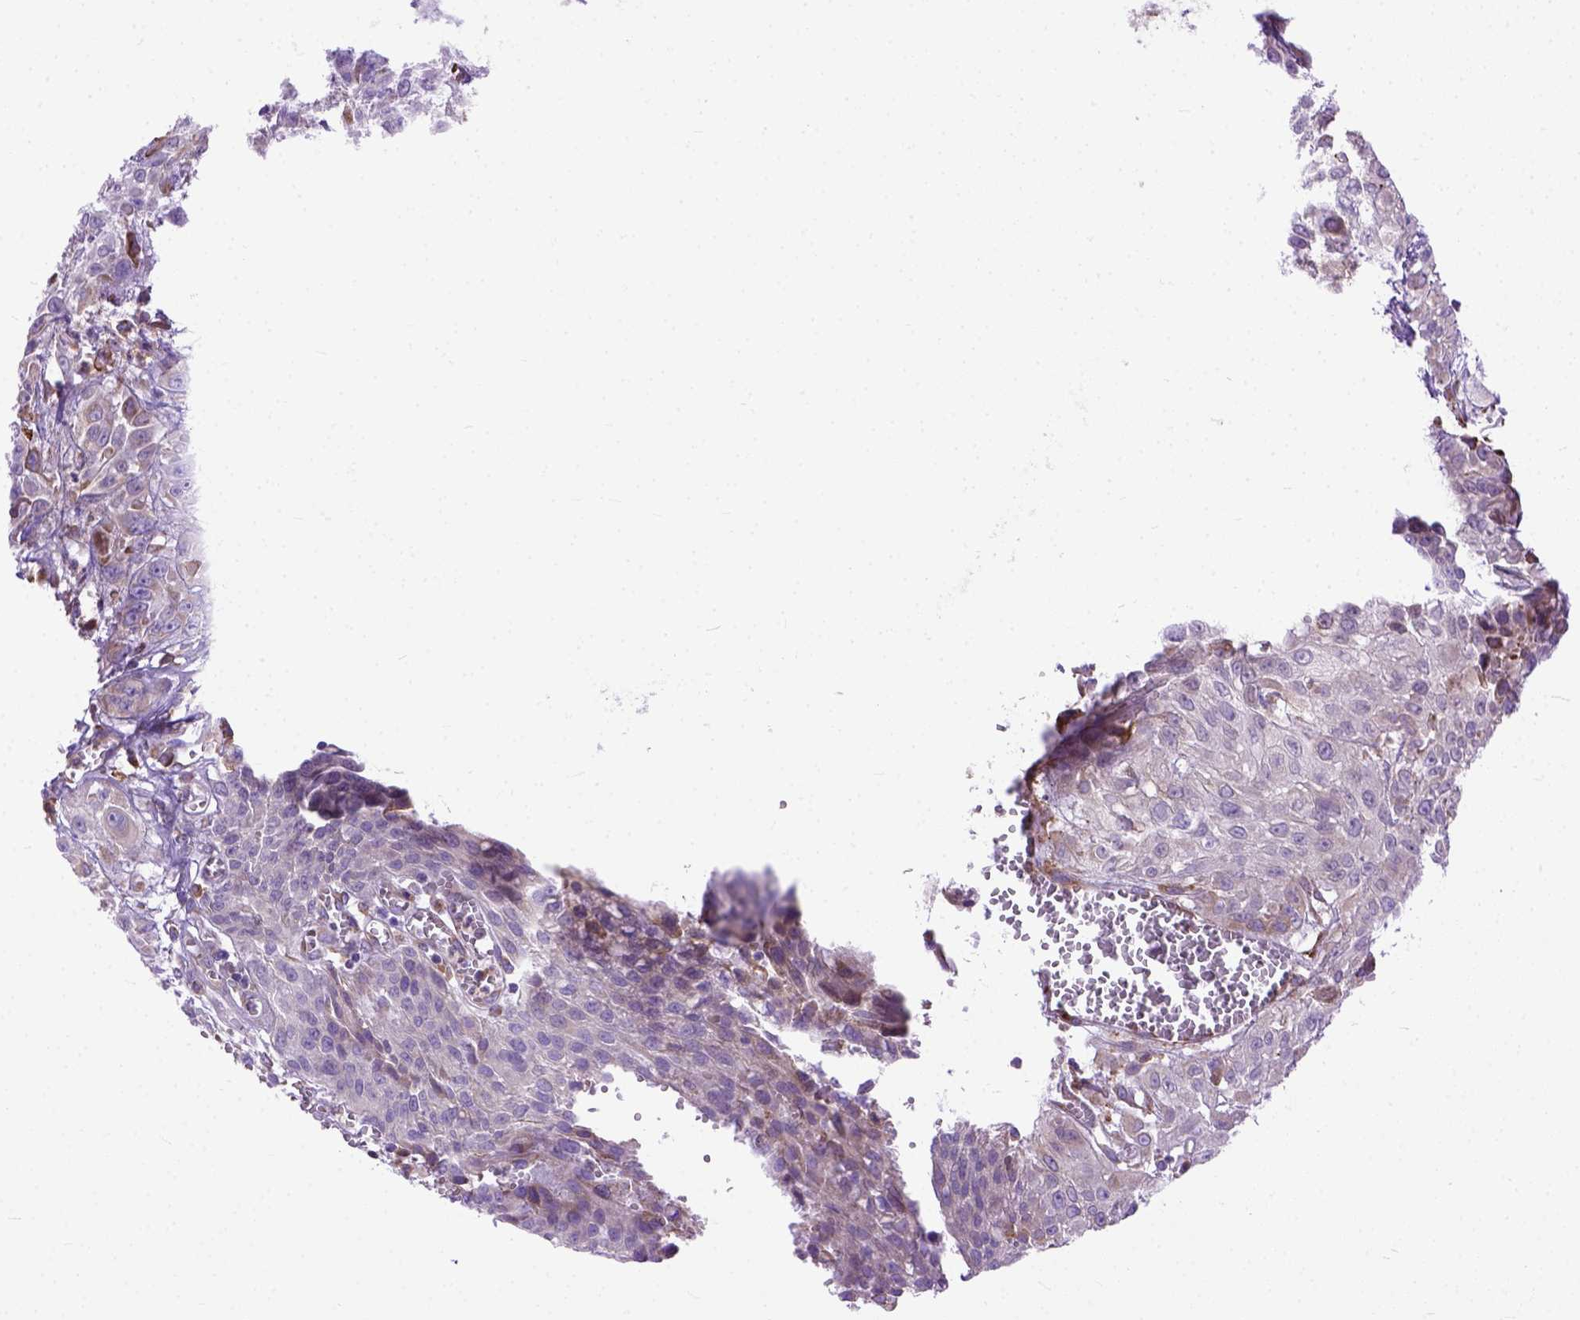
{"staining": {"intensity": "moderate", "quantity": ">75%", "location": "cytoplasmic/membranous"}, "tissue": "urothelial cancer", "cell_type": "Tumor cells", "image_type": "cancer", "snomed": [{"axis": "morphology", "description": "Urothelial carcinoma, High grade"}, {"axis": "topography", "description": "Urinary bladder"}], "caption": "Brown immunohistochemical staining in human urothelial cancer displays moderate cytoplasmic/membranous staining in about >75% of tumor cells.", "gene": "PLK4", "patient": {"sex": "male", "age": 57}}